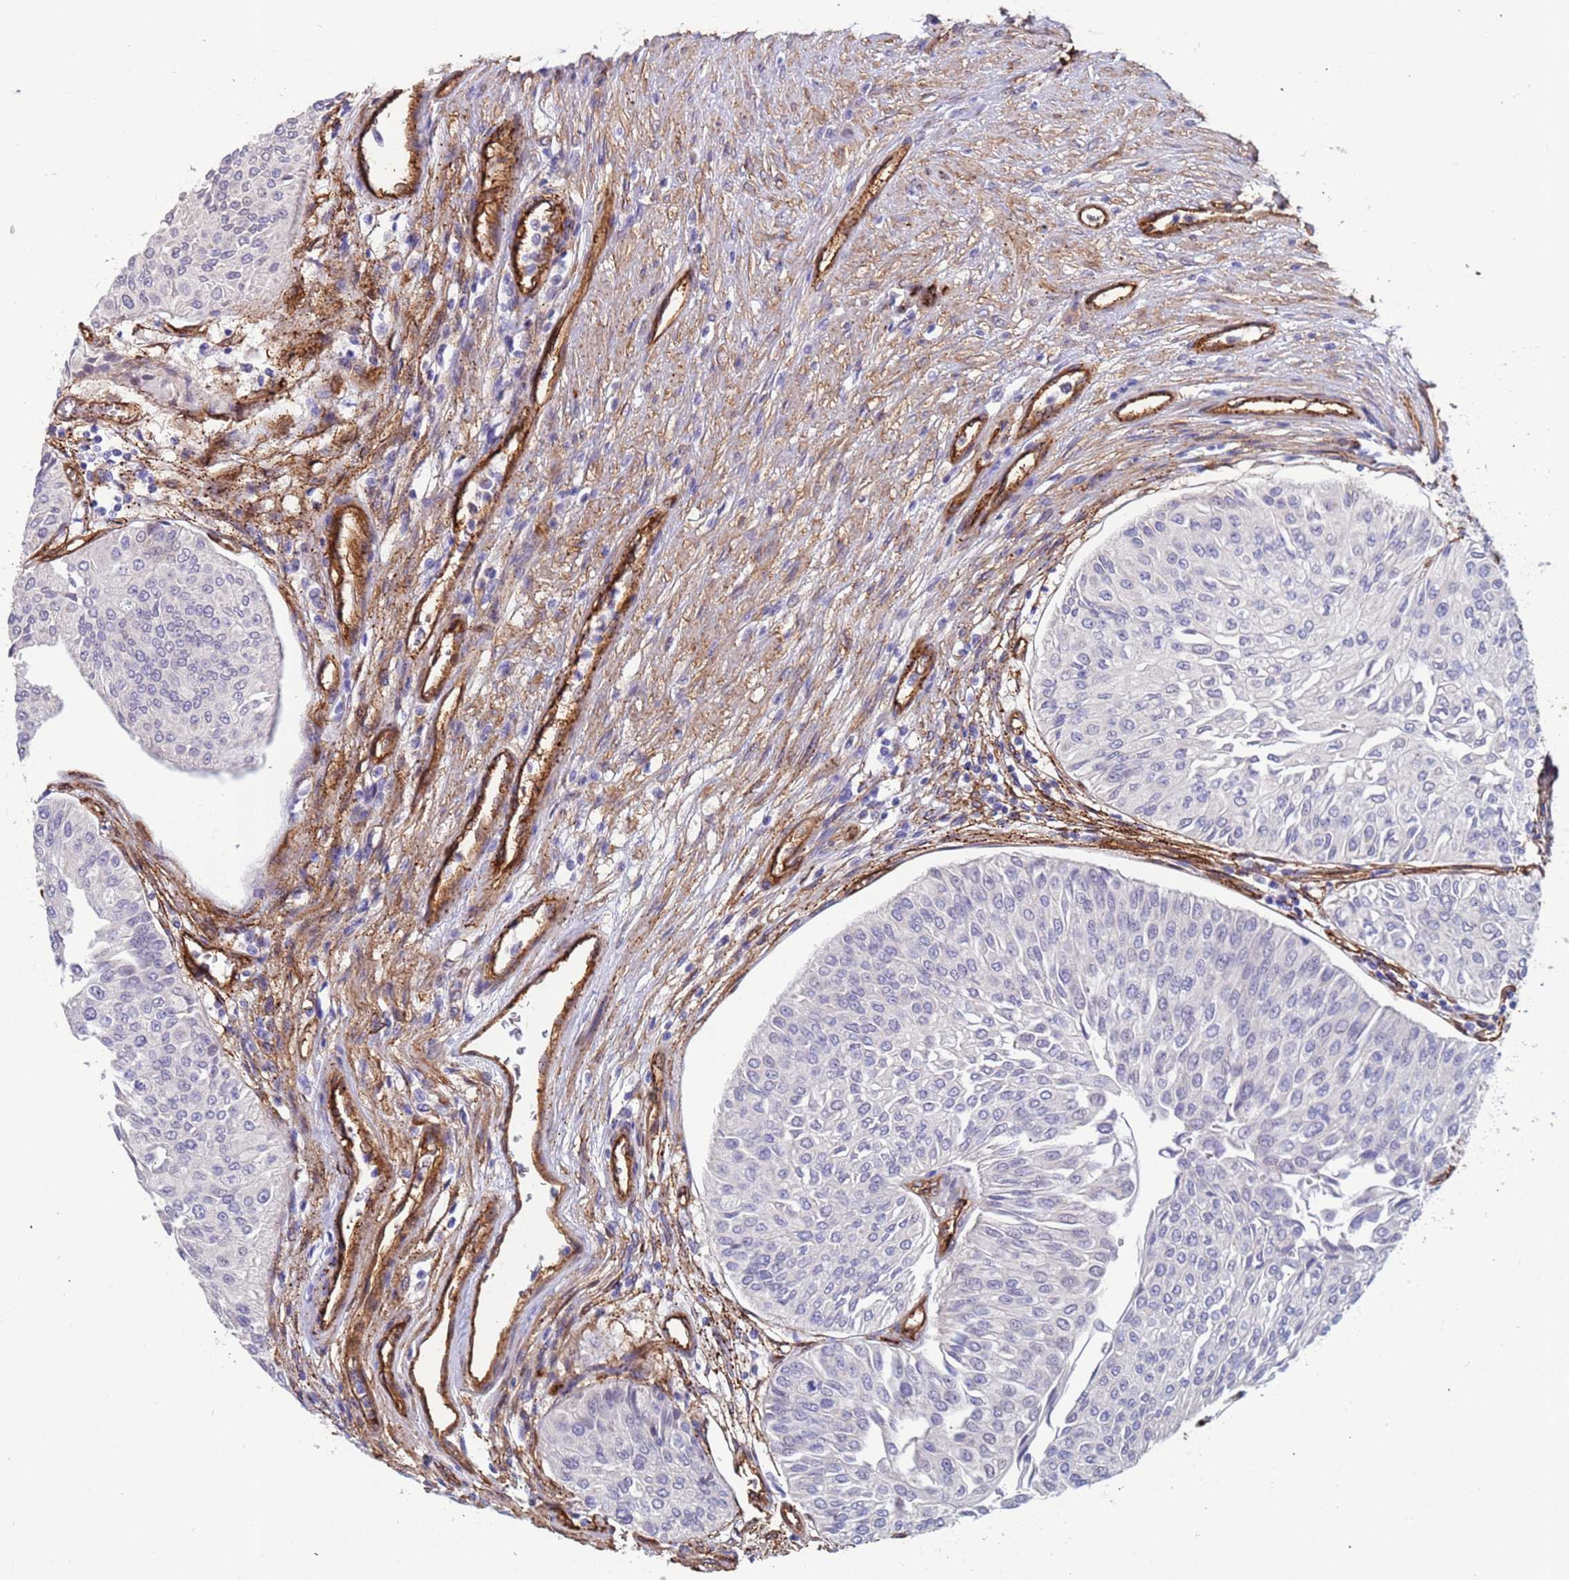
{"staining": {"intensity": "negative", "quantity": "none", "location": "none"}, "tissue": "urothelial cancer", "cell_type": "Tumor cells", "image_type": "cancer", "snomed": [{"axis": "morphology", "description": "Urothelial carcinoma, Low grade"}, {"axis": "topography", "description": "Urinary bladder"}], "caption": "Immunohistochemical staining of human urothelial carcinoma (low-grade) reveals no significant expression in tumor cells.", "gene": "EHD2", "patient": {"sex": "male", "age": 67}}